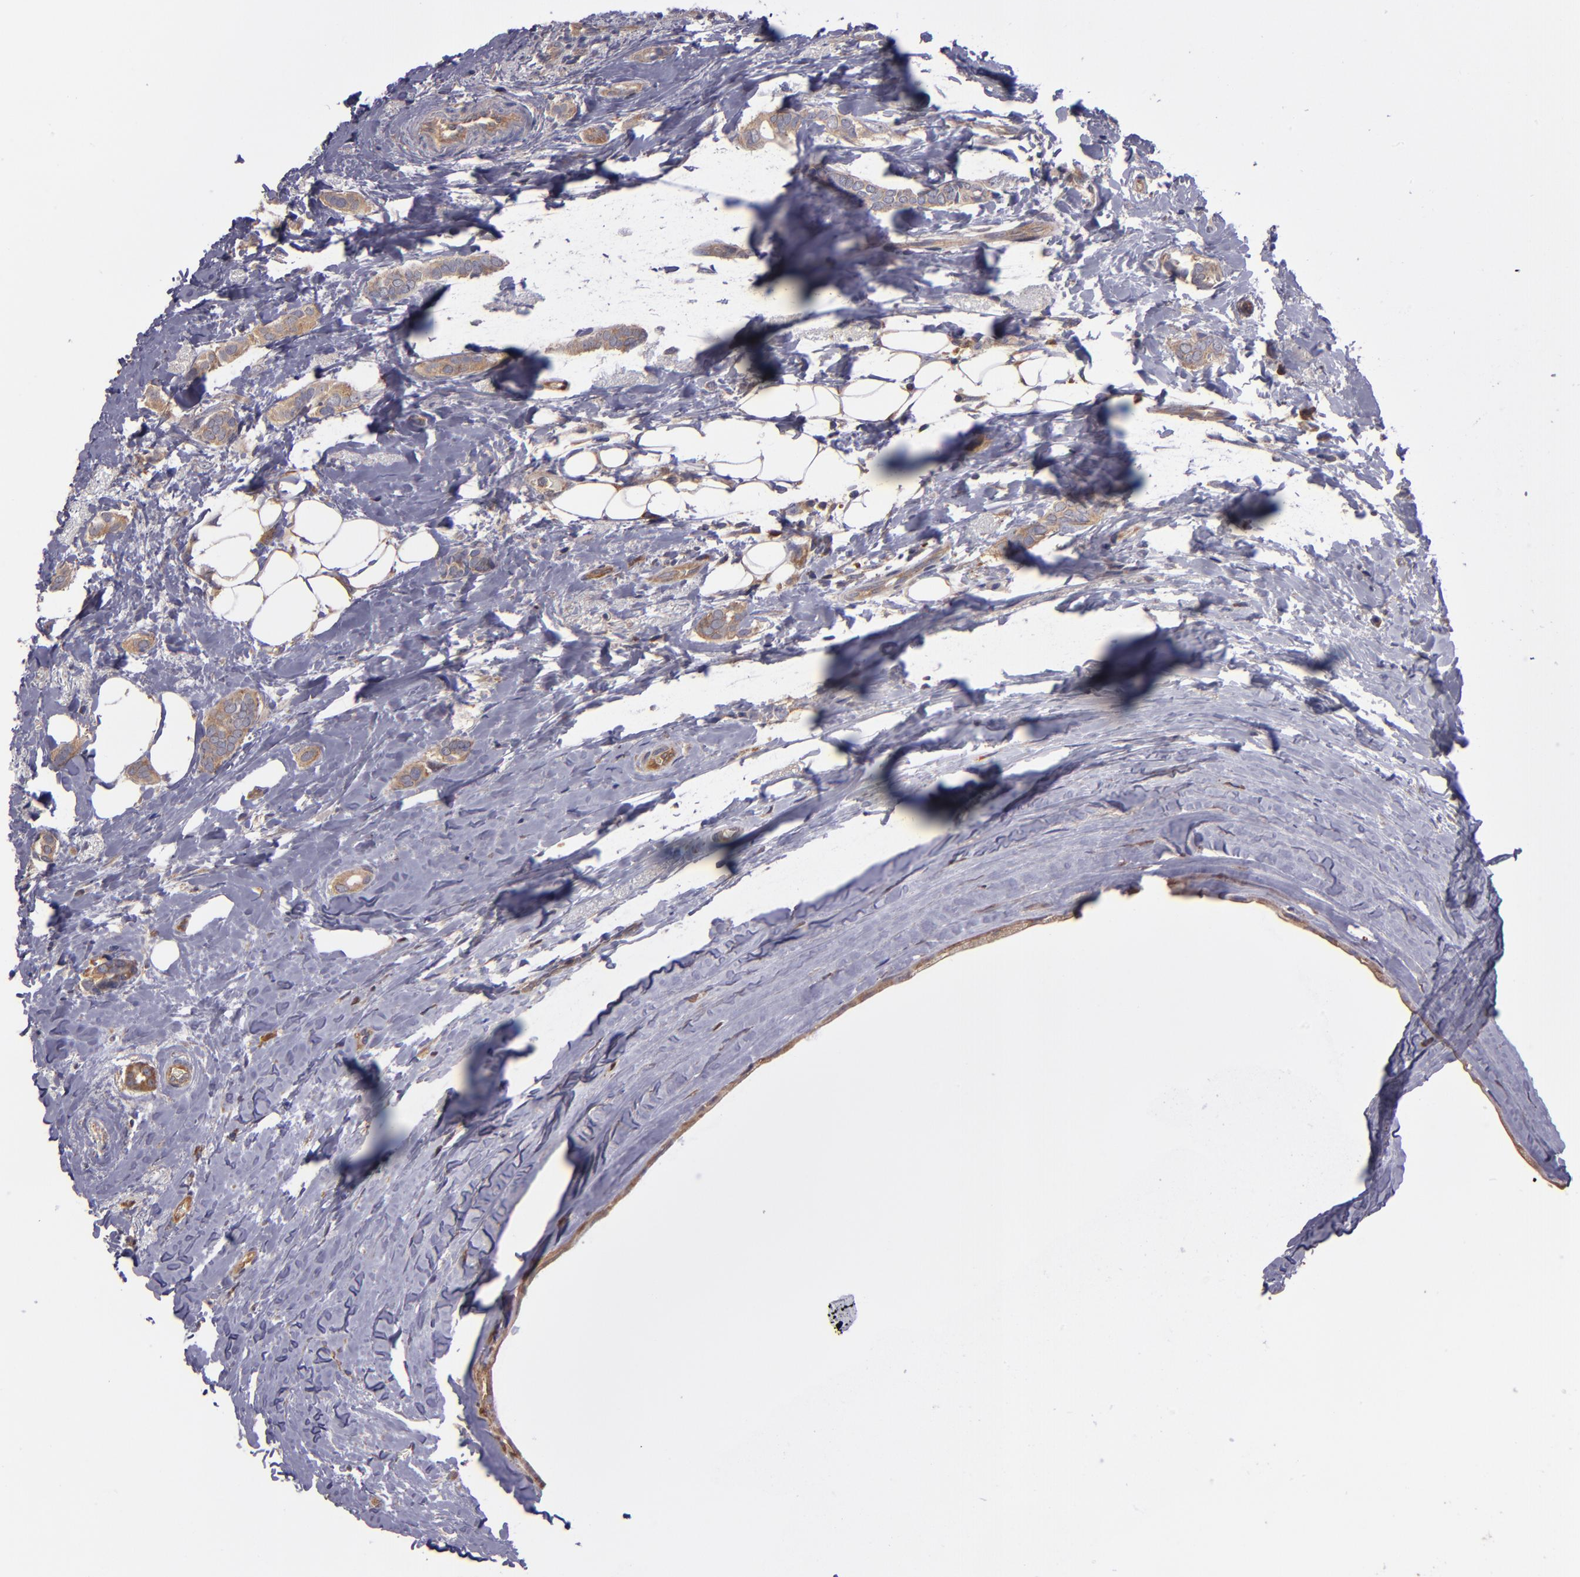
{"staining": {"intensity": "moderate", "quantity": ">75%", "location": "cytoplasmic/membranous"}, "tissue": "breast cancer", "cell_type": "Tumor cells", "image_type": "cancer", "snomed": [{"axis": "morphology", "description": "Duct carcinoma"}, {"axis": "topography", "description": "Breast"}], "caption": "Immunohistochemical staining of breast cancer (invasive ductal carcinoma) displays medium levels of moderate cytoplasmic/membranous staining in about >75% of tumor cells. The staining is performed using DAB (3,3'-diaminobenzidine) brown chromogen to label protein expression. The nuclei are counter-stained blue using hematoxylin.", "gene": "CARS1", "patient": {"sex": "female", "age": 54}}